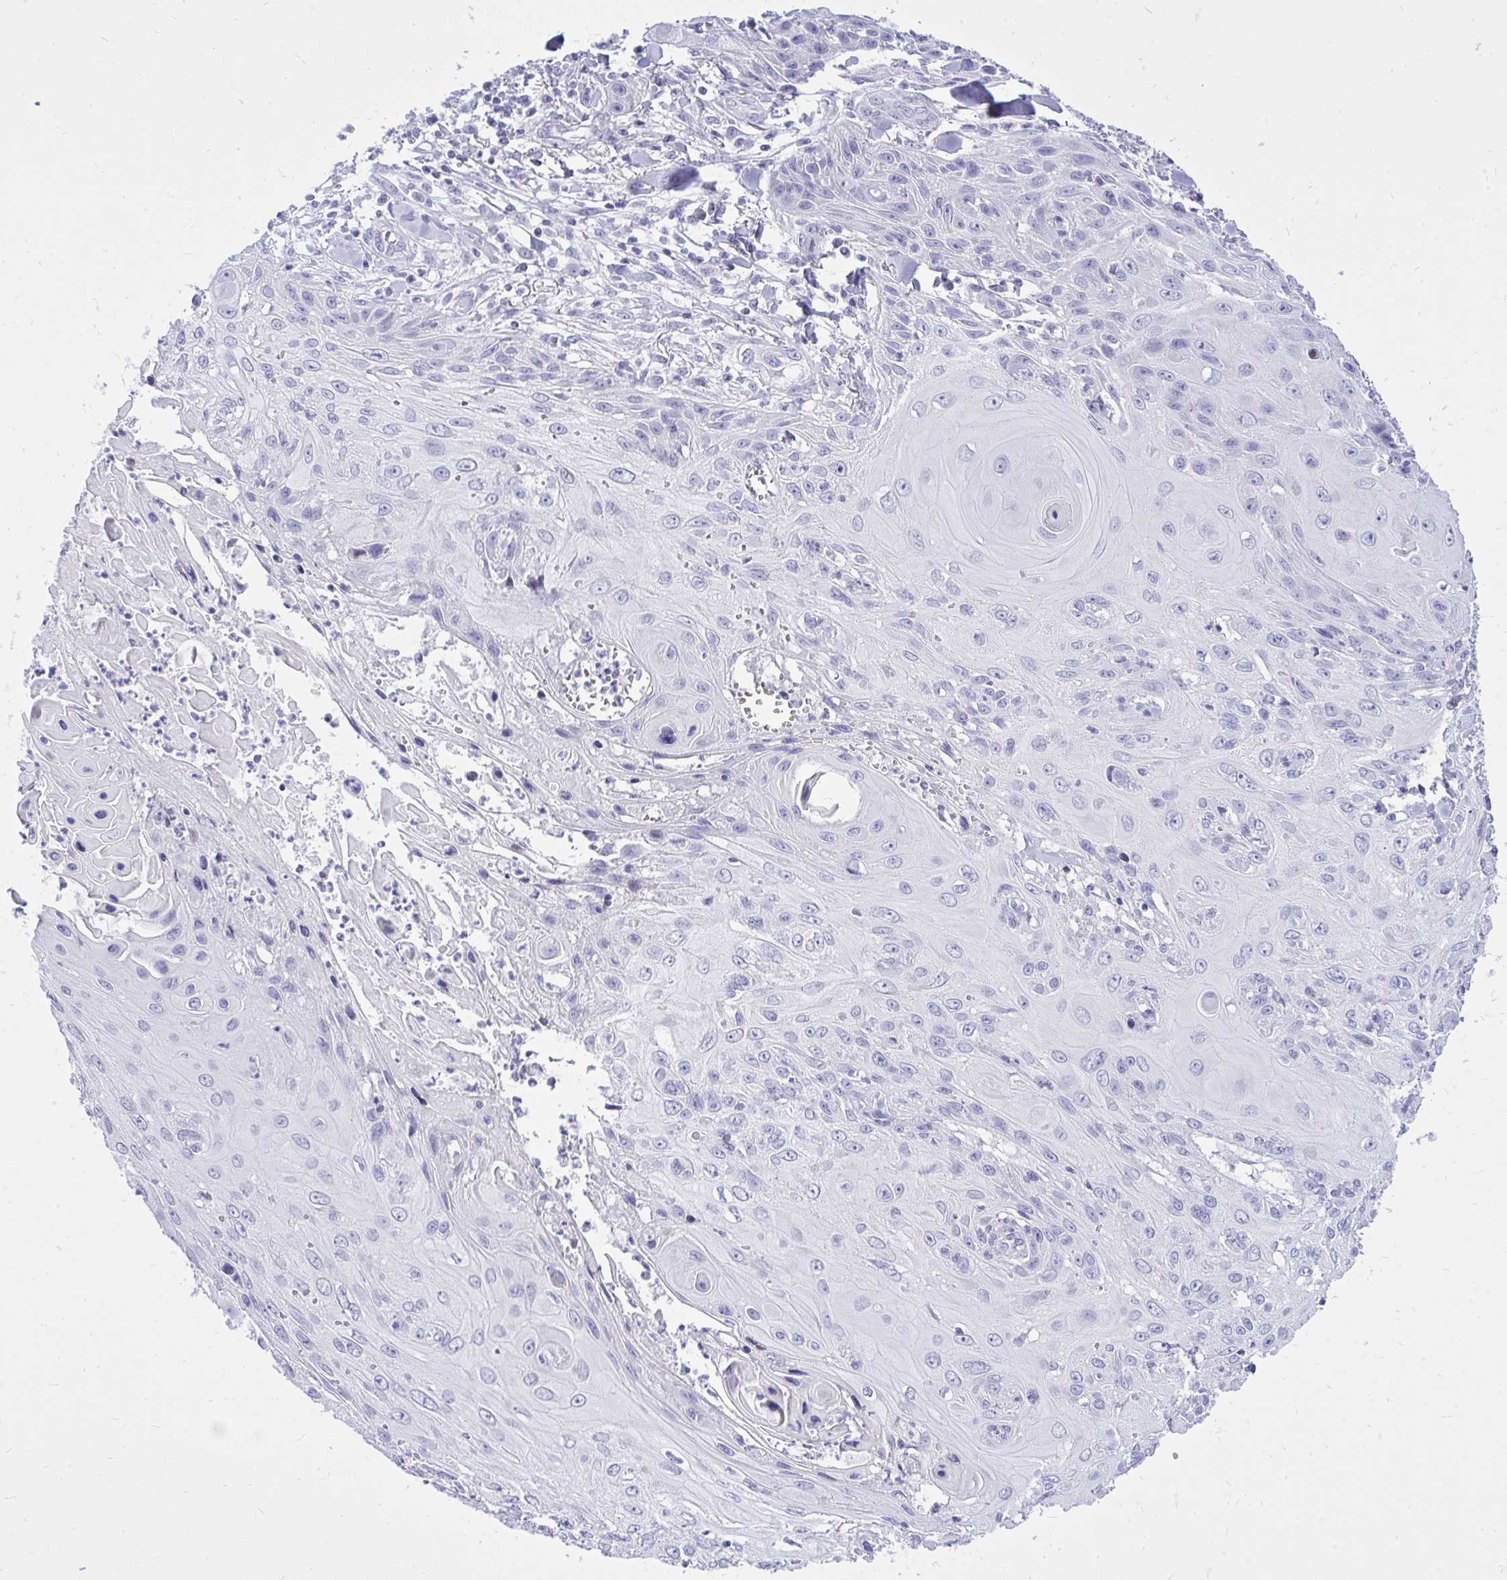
{"staining": {"intensity": "negative", "quantity": "none", "location": "none"}, "tissue": "skin cancer", "cell_type": "Tumor cells", "image_type": "cancer", "snomed": [{"axis": "morphology", "description": "Squamous cell carcinoma, NOS"}, {"axis": "topography", "description": "Skin"}, {"axis": "topography", "description": "Vulva"}], "caption": "A high-resolution micrograph shows immunohistochemistry (IHC) staining of skin squamous cell carcinoma, which displays no significant positivity in tumor cells.", "gene": "GABRA1", "patient": {"sex": "female", "age": 83}}